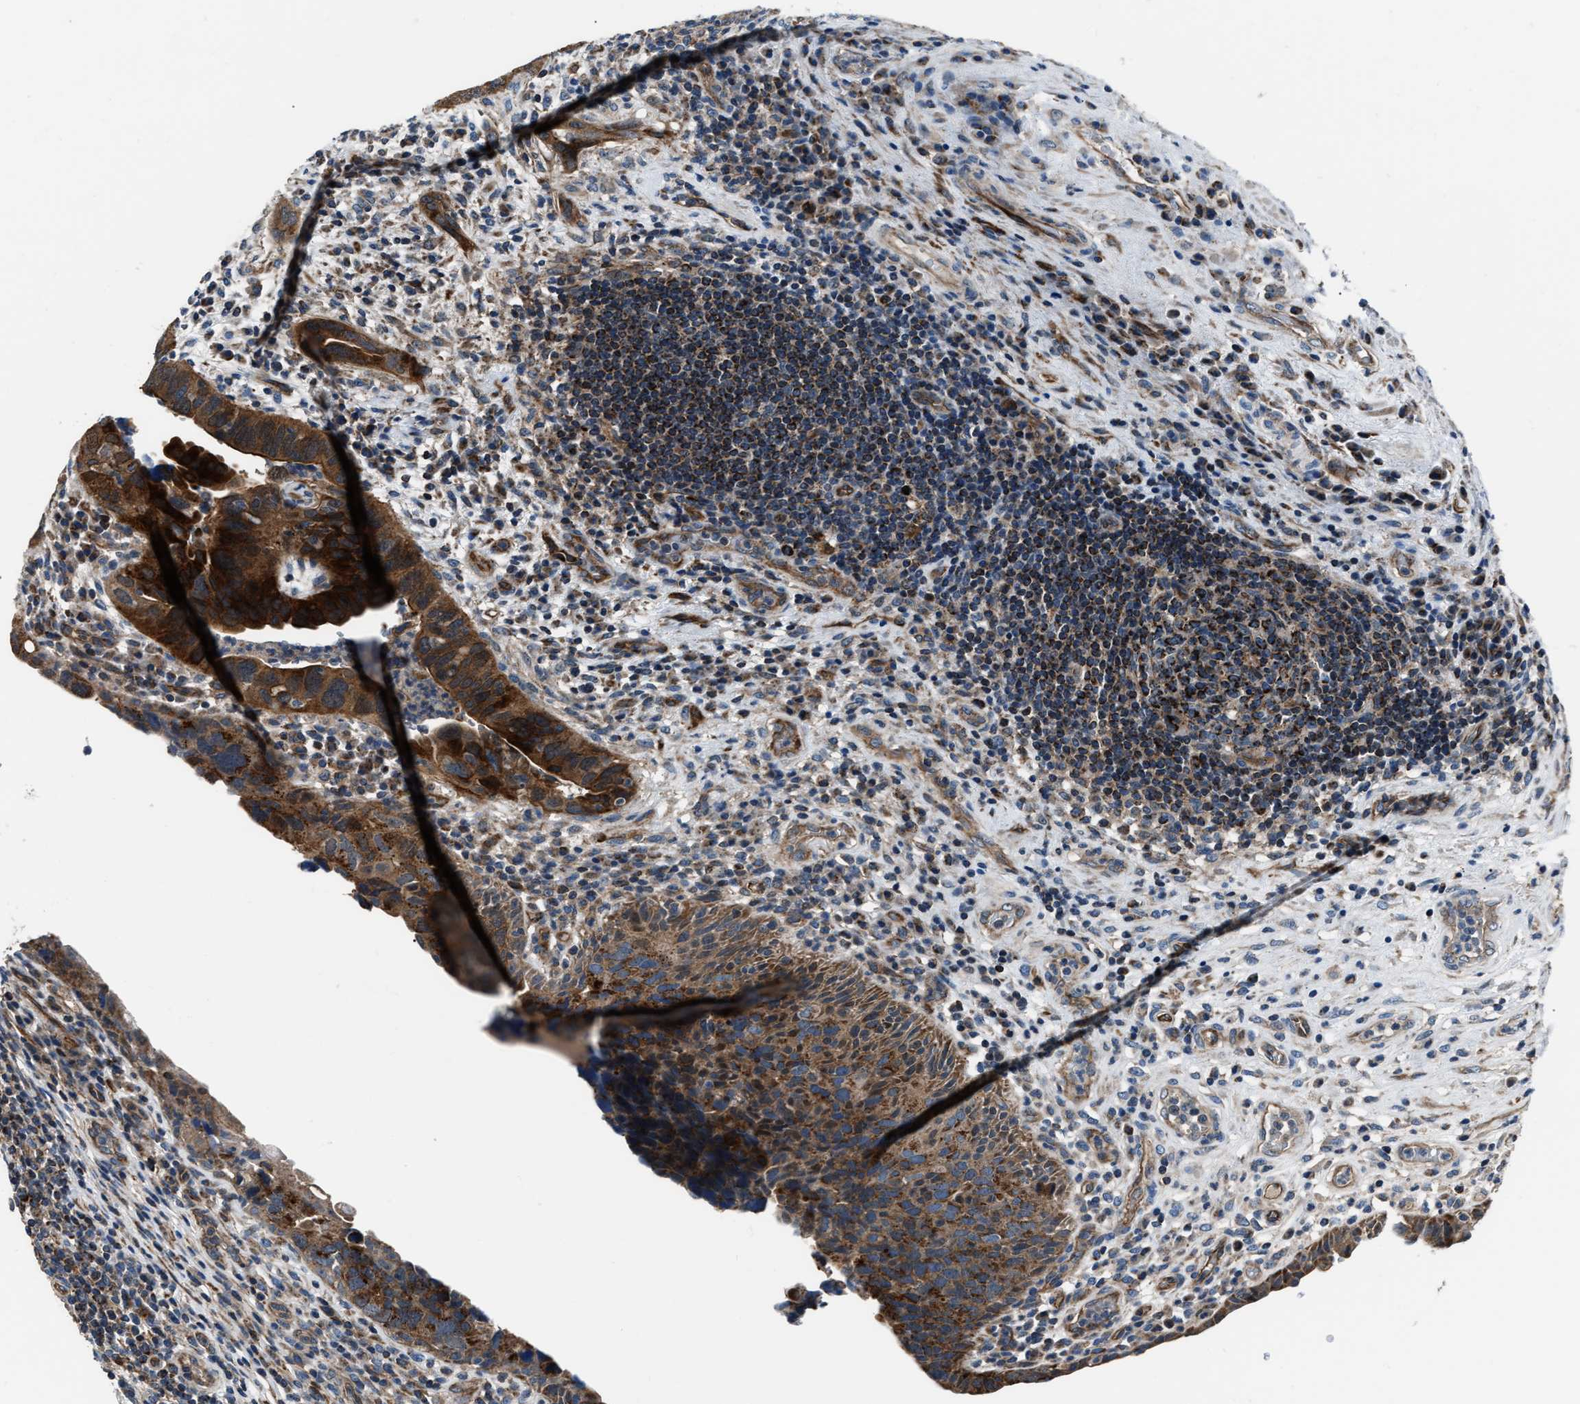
{"staining": {"intensity": "strong", "quantity": ">75%", "location": "cytoplasmic/membranous"}, "tissue": "urothelial cancer", "cell_type": "Tumor cells", "image_type": "cancer", "snomed": [{"axis": "morphology", "description": "Urothelial carcinoma, High grade"}, {"axis": "topography", "description": "Urinary bladder"}], "caption": "A high amount of strong cytoplasmic/membranous staining is identified in about >75% of tumor cells in high-grade urothelial carcinoma tissue.", "gene": "GGCT", "patient": {"sex": "female", "age": 82}}